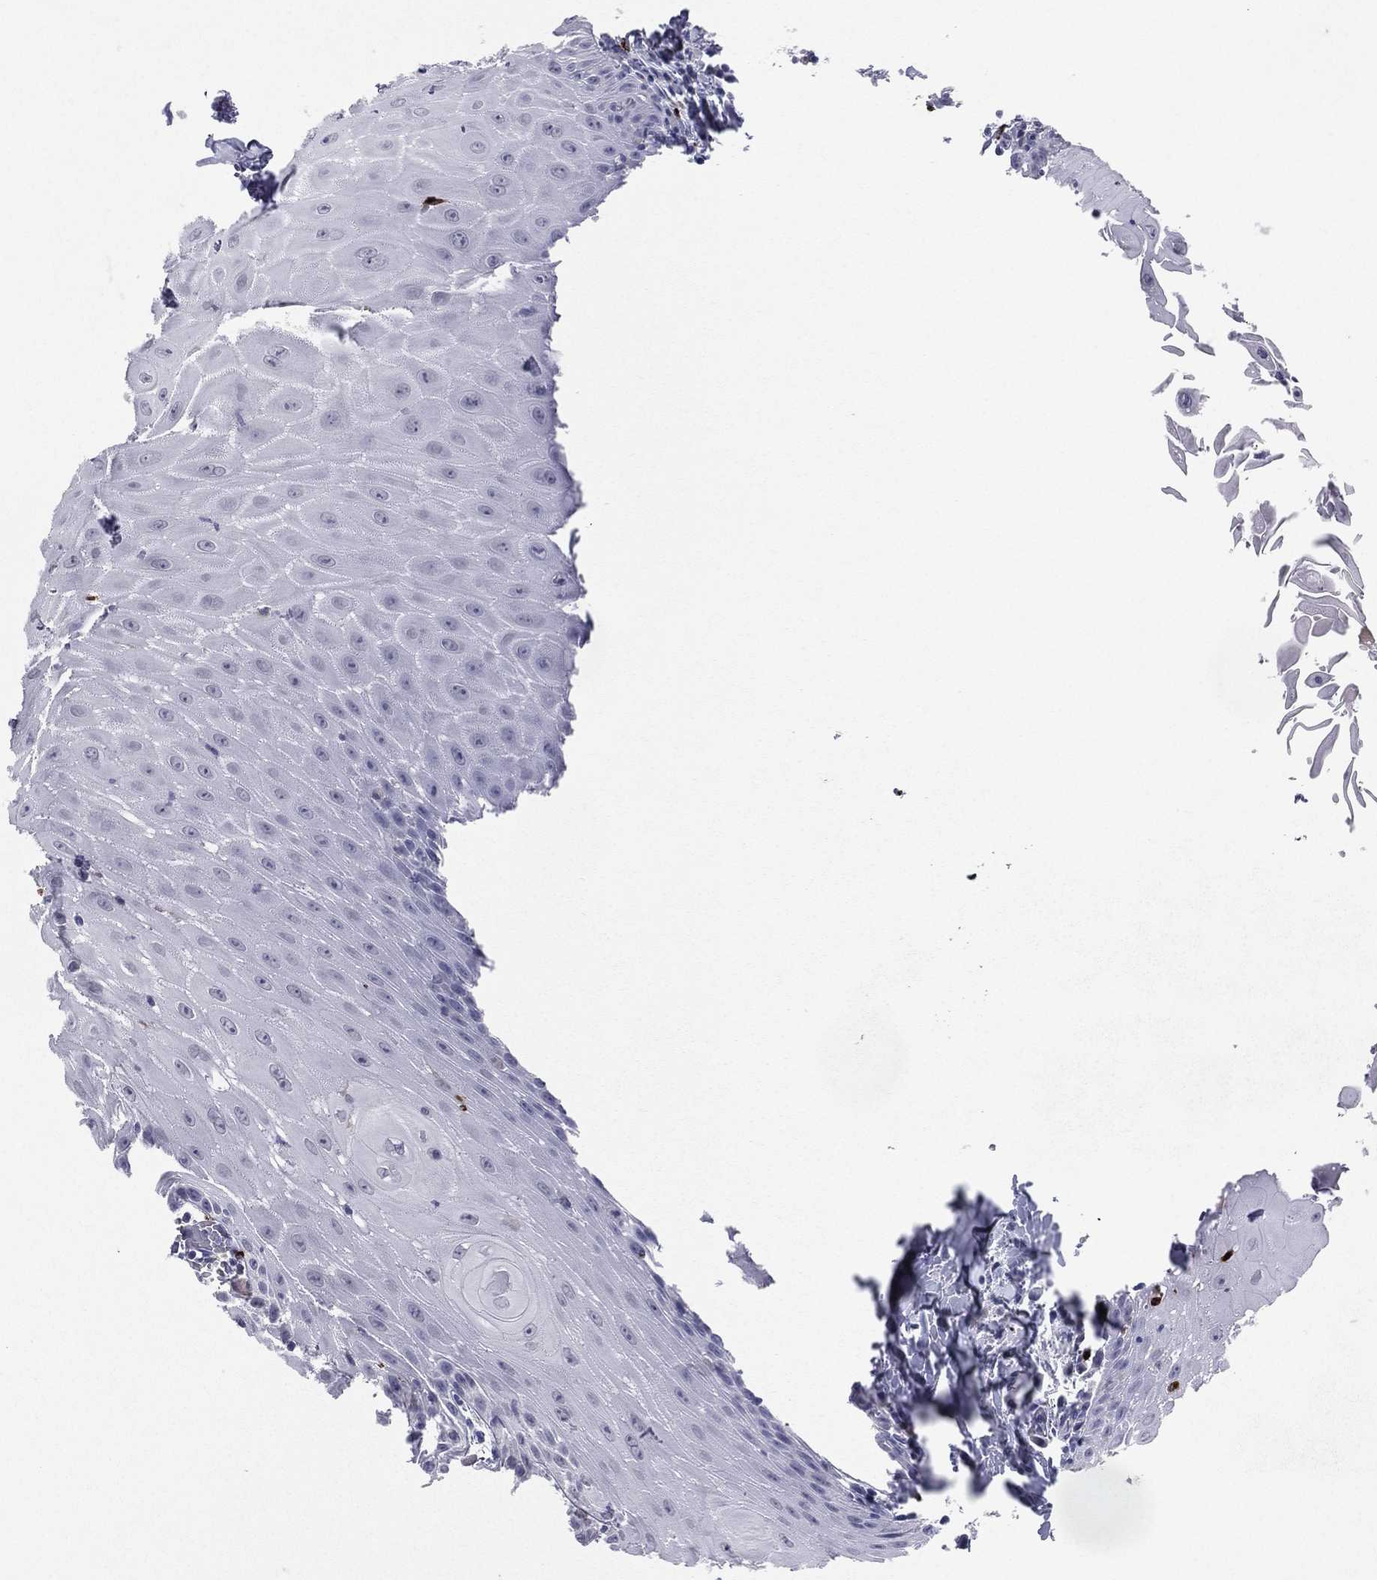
{"staining": {"intensity": "negative", "quantity": "none", "location": "none"}, "tissue": "head and neck cancer", "cell_type": "Tumor cells", "image_type": "cancer", "snomed": [{"axis": "morphology", "description": "Squamous cell carcinoma, NOS"}, {"axis": "topography", "description": "Oral tissue"}, {"axis": "topography", "description": "Head-Neck"}], "caption": "A histopathology image of human head and neck cancer is negative for staining in tumor cells.", "gene": "HLA-DOA", "patient": {"sex": "male", "age": 58}}